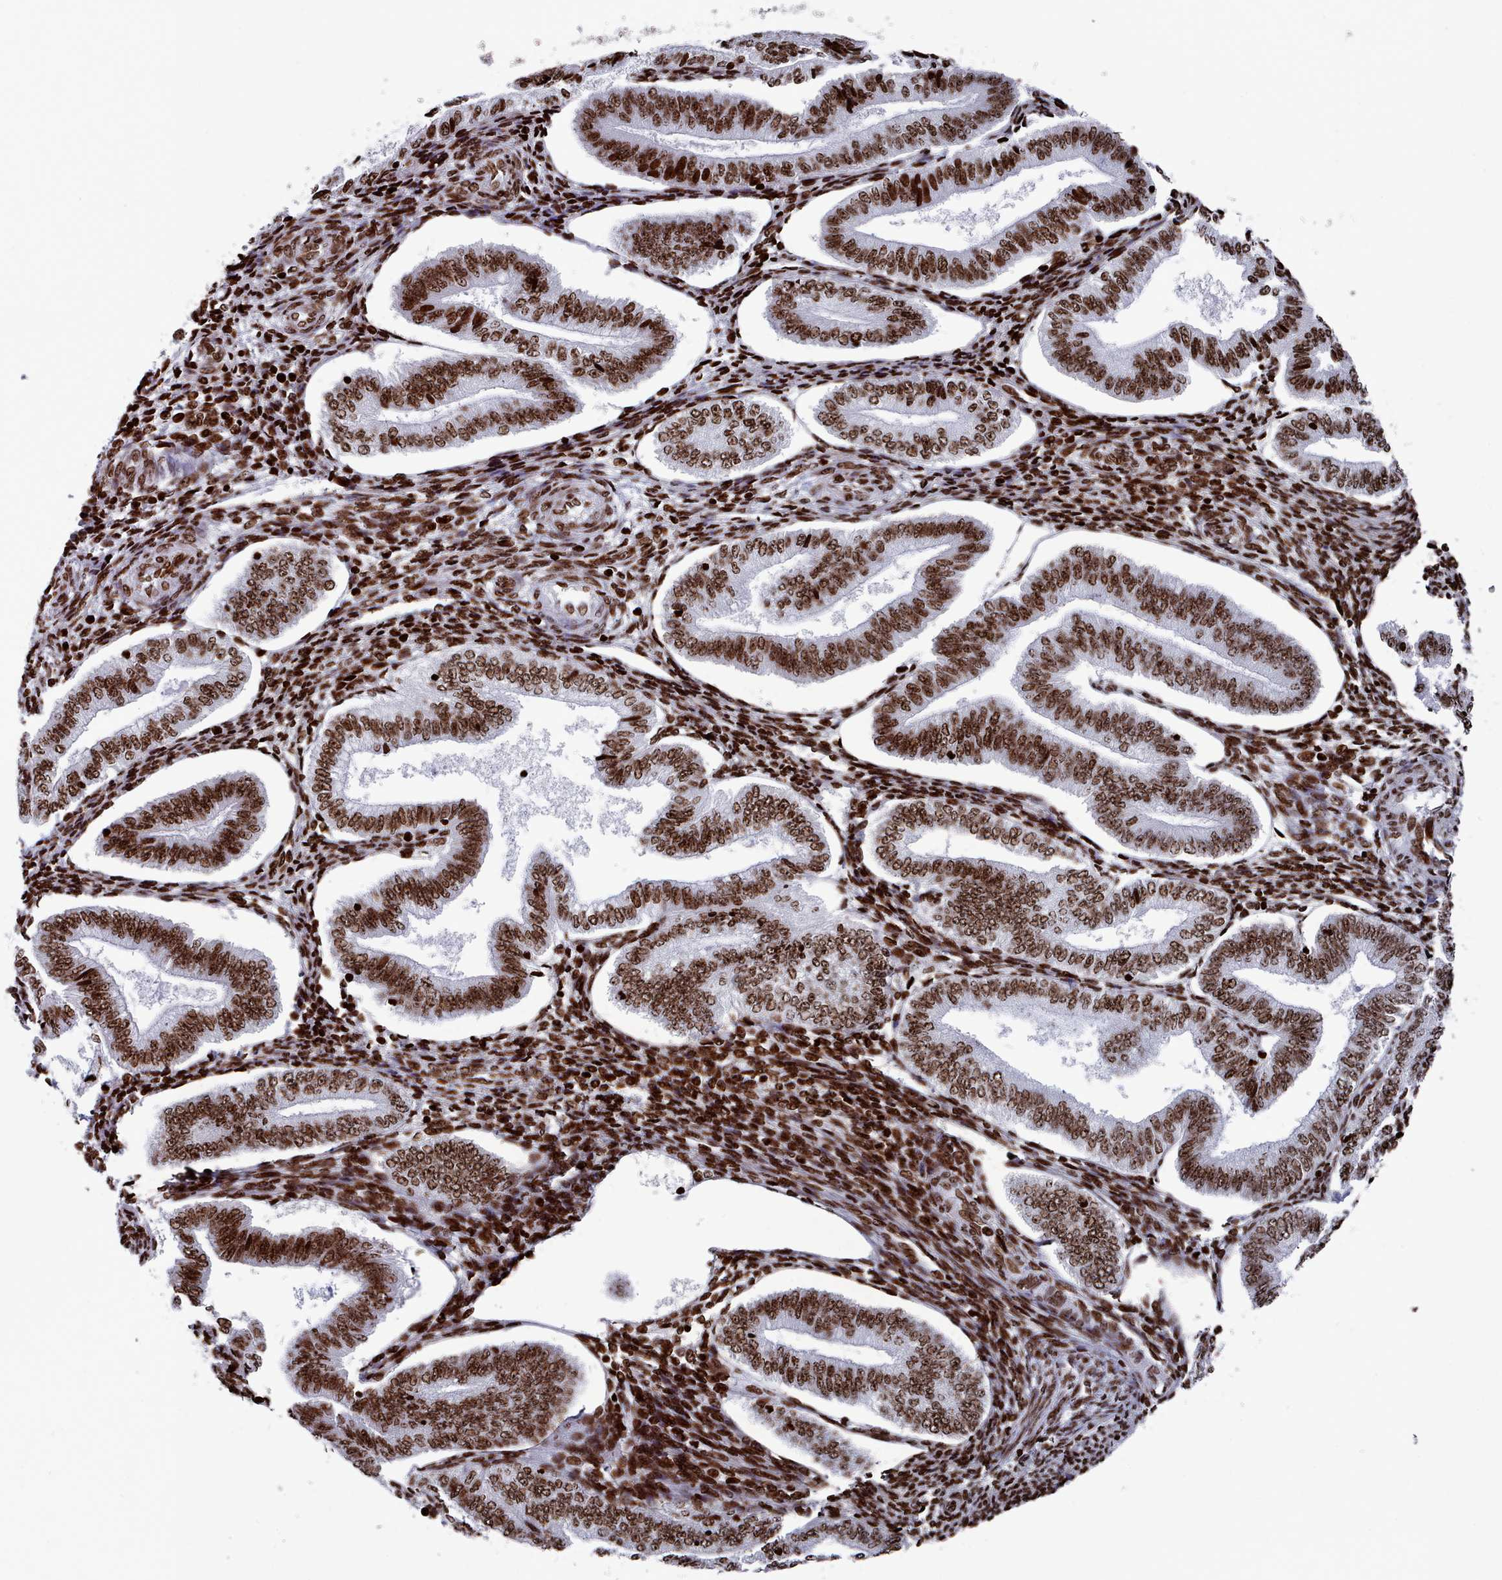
{"staining": {"intensity": "strong", "quantity": ">75%", "location": "nuclear"}, "tissue": "endometrium", "cell_type": "Cells in endometrial stroma", "image_type": "normal", "snomed": [{"axis": "morphology", "description": "Normal tissue, NOS"}, {"axis": "topography", "description": "Endometrium"}], "caption": "Protein staining of benign endometrium shows strong nuclear positivity in approximately >75% of cells in endometrial stroma.", "gene": "PCDHB11", "patient": {"sex": "female", "age": 34}}